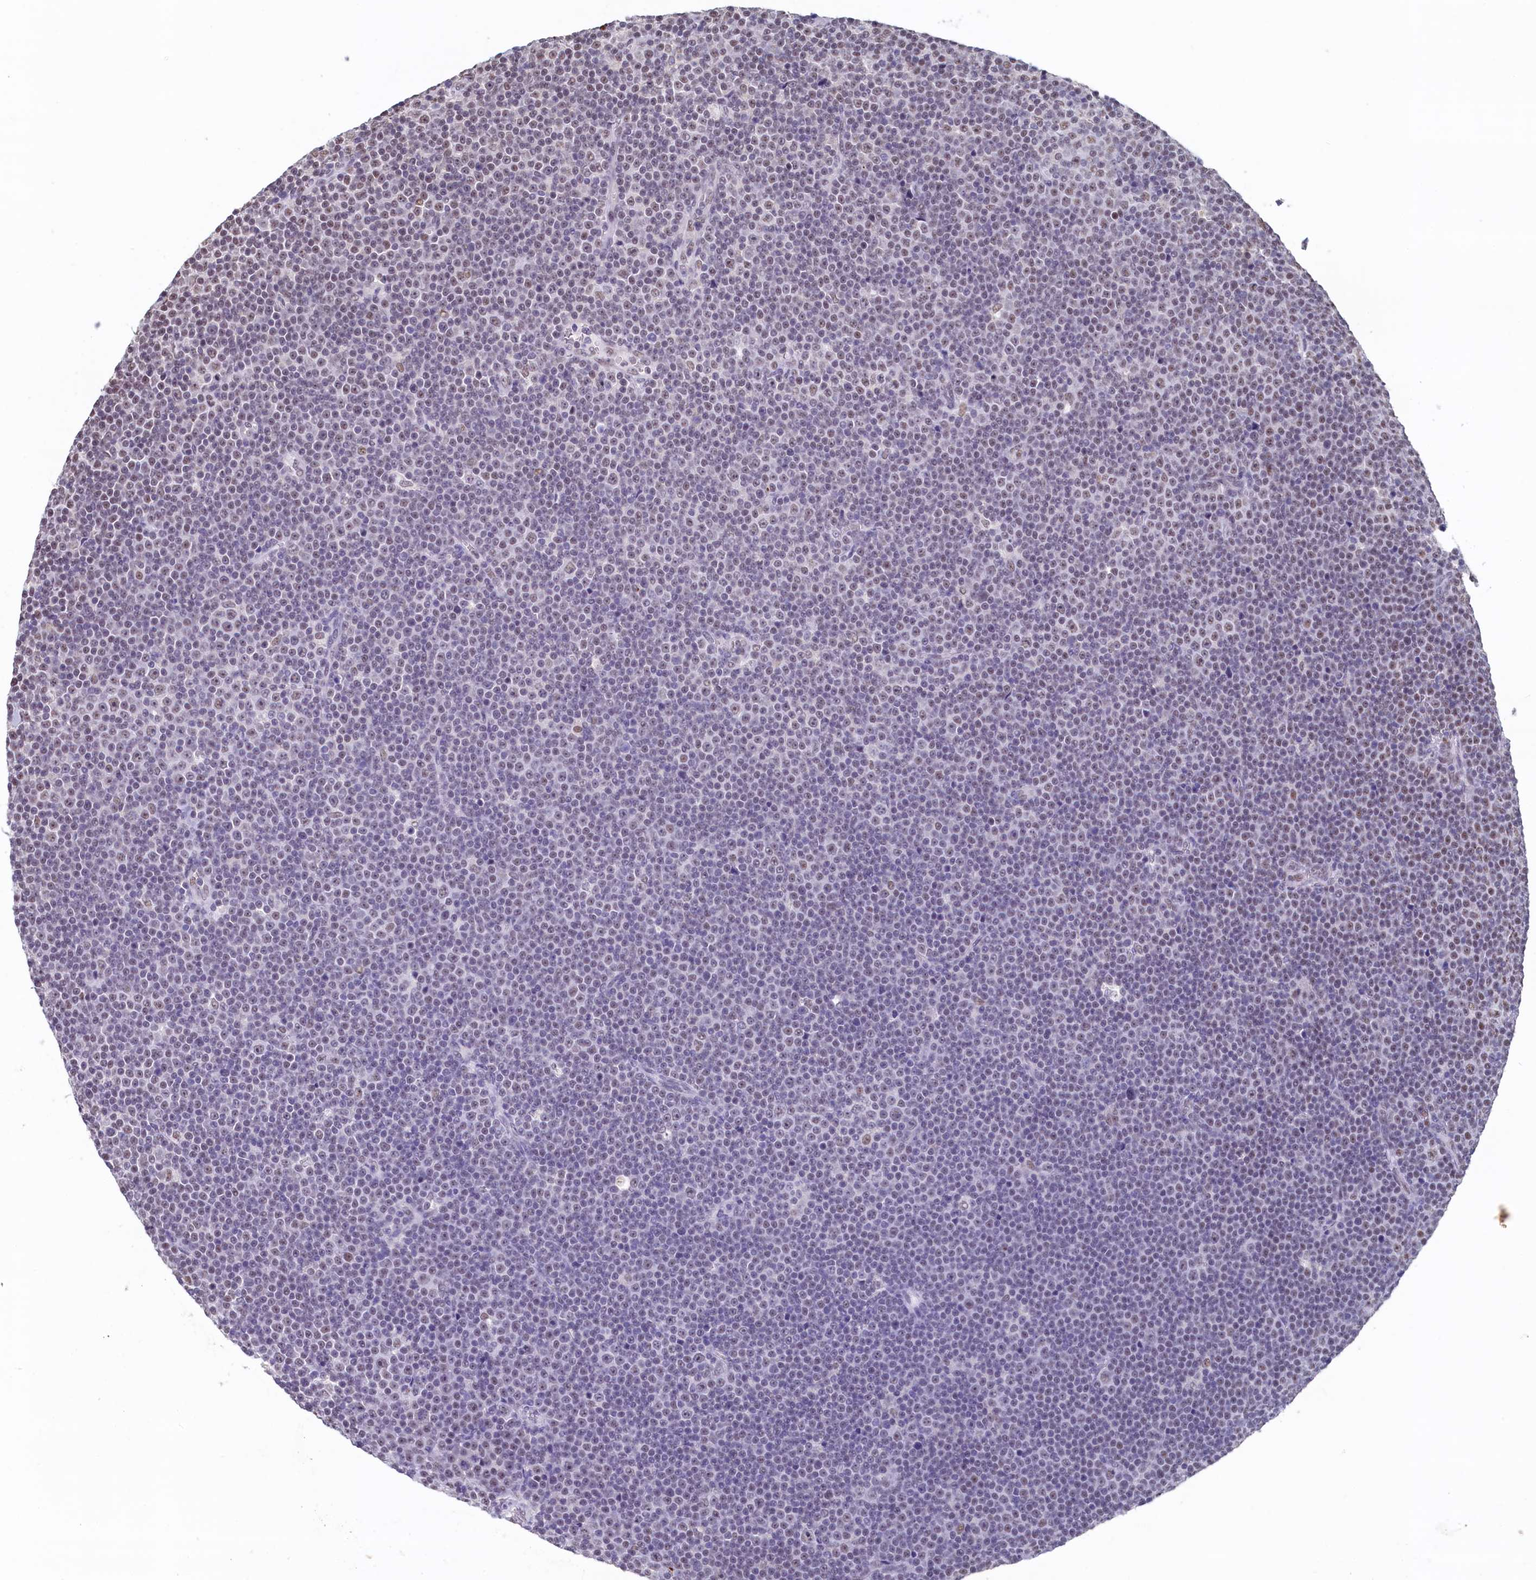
{"staining": {"intensity": "weak", "quantity": "<25%", "location": "nuclear"}, "tissue": "lymphoma", "cell_type": "Tumor cells", "image_type": "cancer", "snomed": [{"axis": "morphology", "description": "Malignant lymphoma, non-Hodgkin's type, Low grade"}, {"axis": "topography", "description": "Lymph node"}], "caption": "This is a micrograph of immunohistochemistry staining of lymphoma, which shows no positivity in tumor cells. (Brightfield microscopy of DAB immunohistochemistry at high magnification).", "gene": "MOSPD3", "patient": {"sex": "female", "age": 67}}